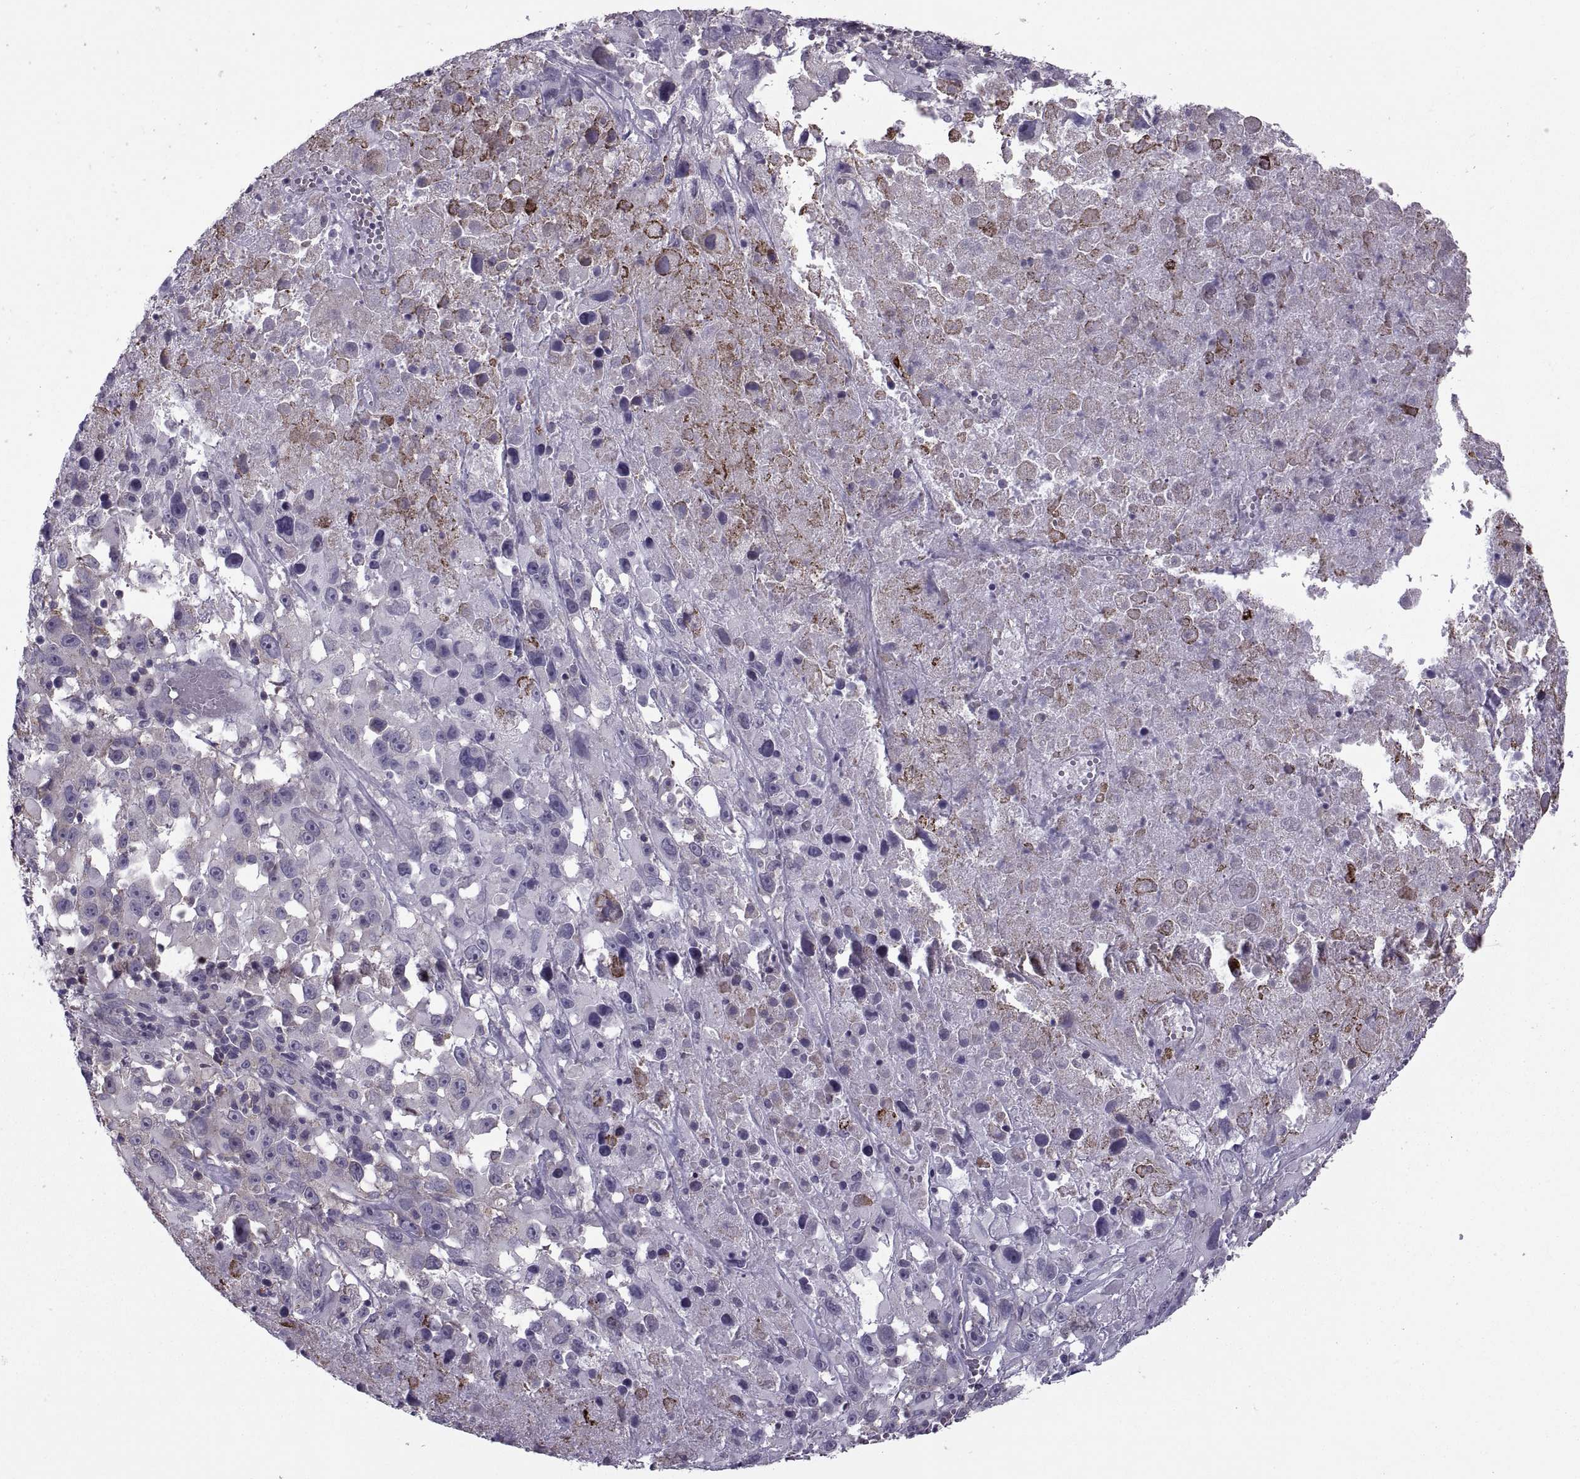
{"staining": {"intensity": "strong", "quantity": "<25%", "location": "cytoplasmic/membranous"}, "tissue": "melanoma", "cell_type": "Tumor cells", "image_type": "cancer", "snomed": [{"axis": "morphology", "description": "Malignant melanoma, Metastatic site"}, {"axis": "topography", "description": "Lymph node"}], "caption": "Immunohistochemical staining of melanoma shows medium levels of strong cytoplasmic/membranous protein expression in about <25% of tumor cells.", "gene": "PABPC1", "patient": {"sex": "male", "age": 50}}